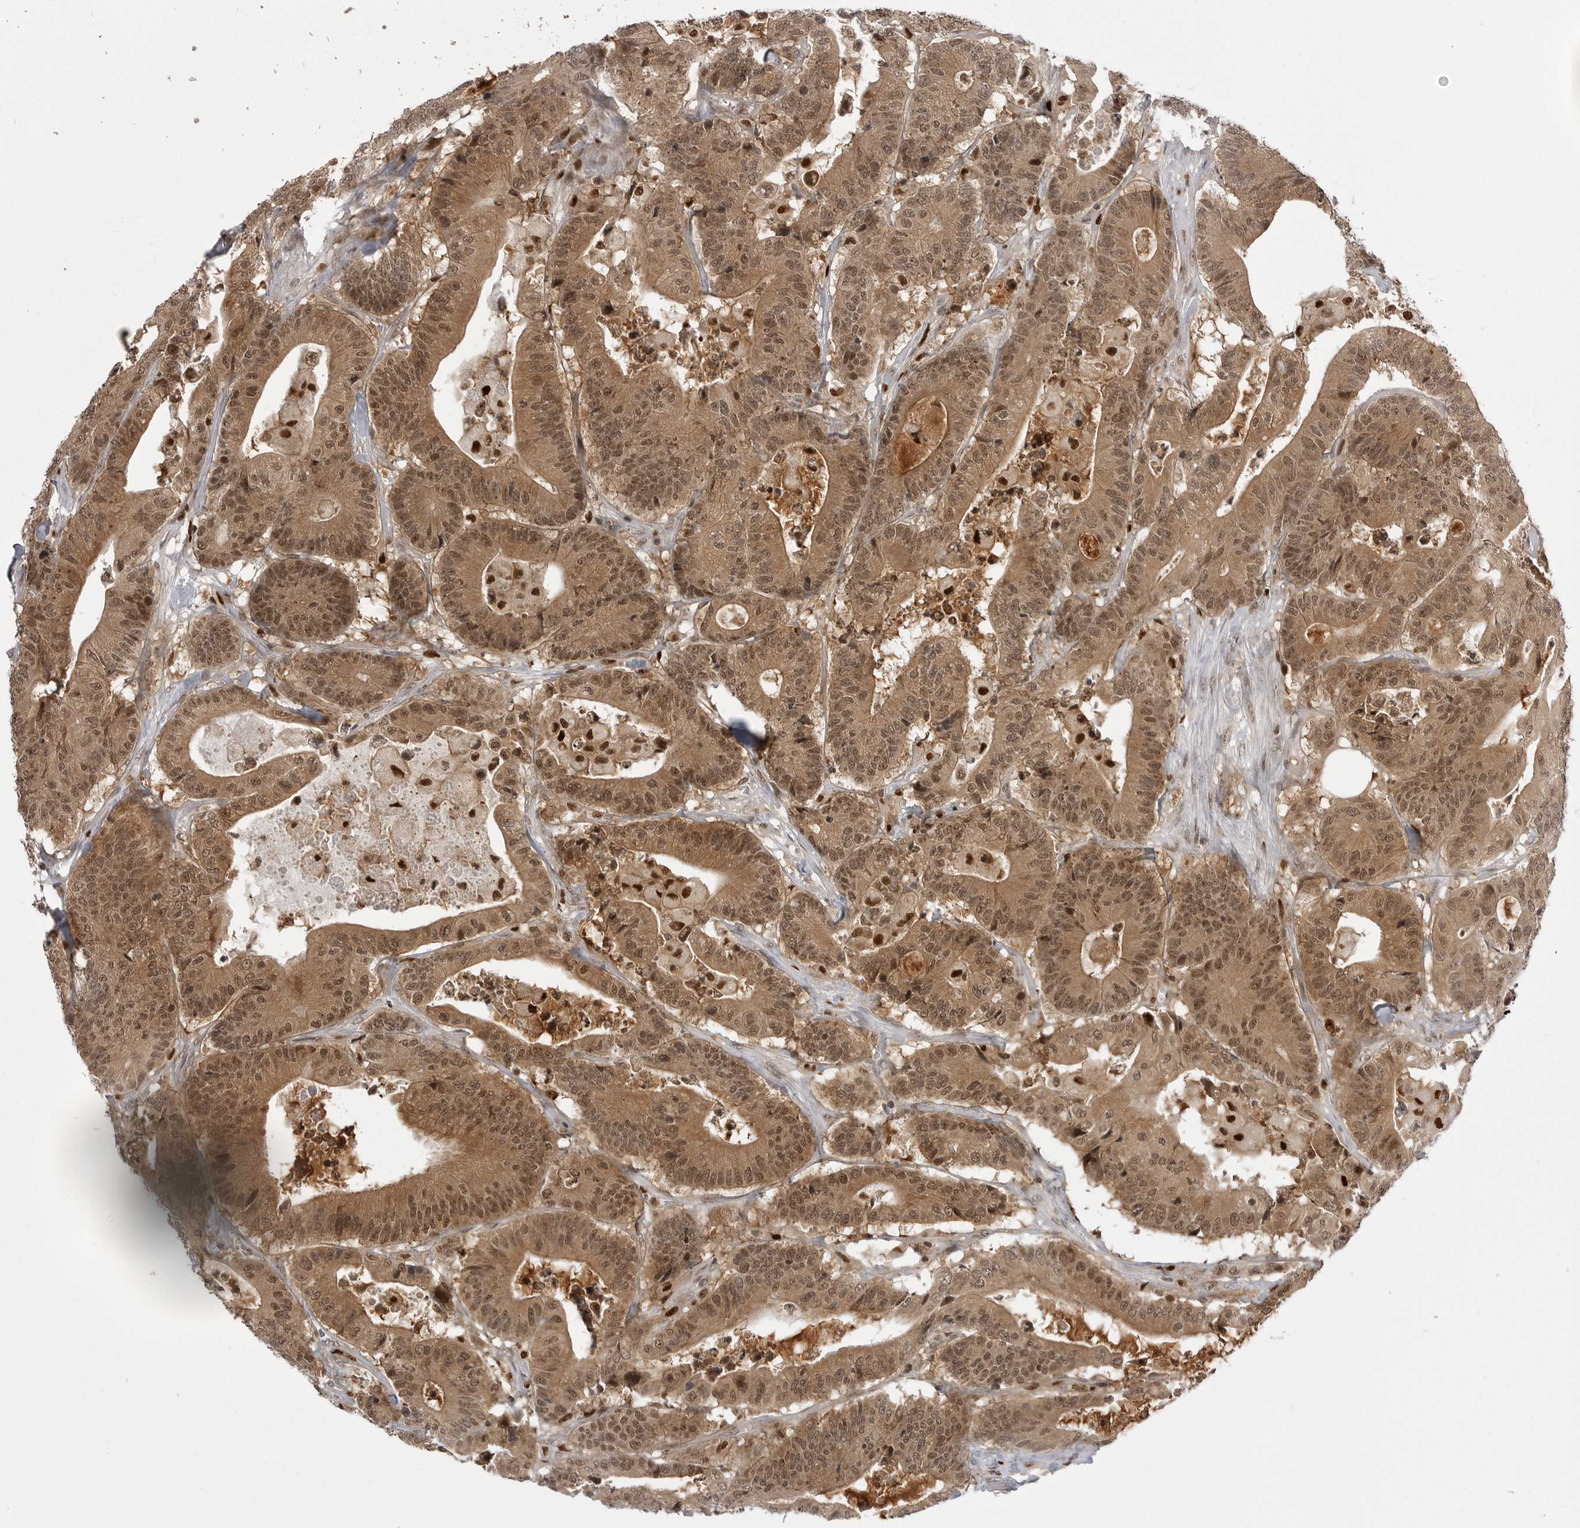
{"staining": {"intensity": "moderate", "quantity": ">75%", "location": "cytoplasmic/membranous,nuclear"}, "tissue": "colorectal cancer", "cell_type": "Tumor cells", "image_type": "cancer", "snomed": [{"axis": "morphology", "description": "Adenocarcinoma, NOS"}, {"axis": "topography", "description": "Colon"}], "caption": "This image exhibits colorectal adenocarcinoma stained with immunohistochemistry (IHC) to label a protein in brown. The cytoplasmic/membranous and nuclear of tumor cells show moderate positivity for the protein. Nuclei are counter-stained blue.", "gene": "PTK2B", "patient": {"sex": "female", "age": 84}}